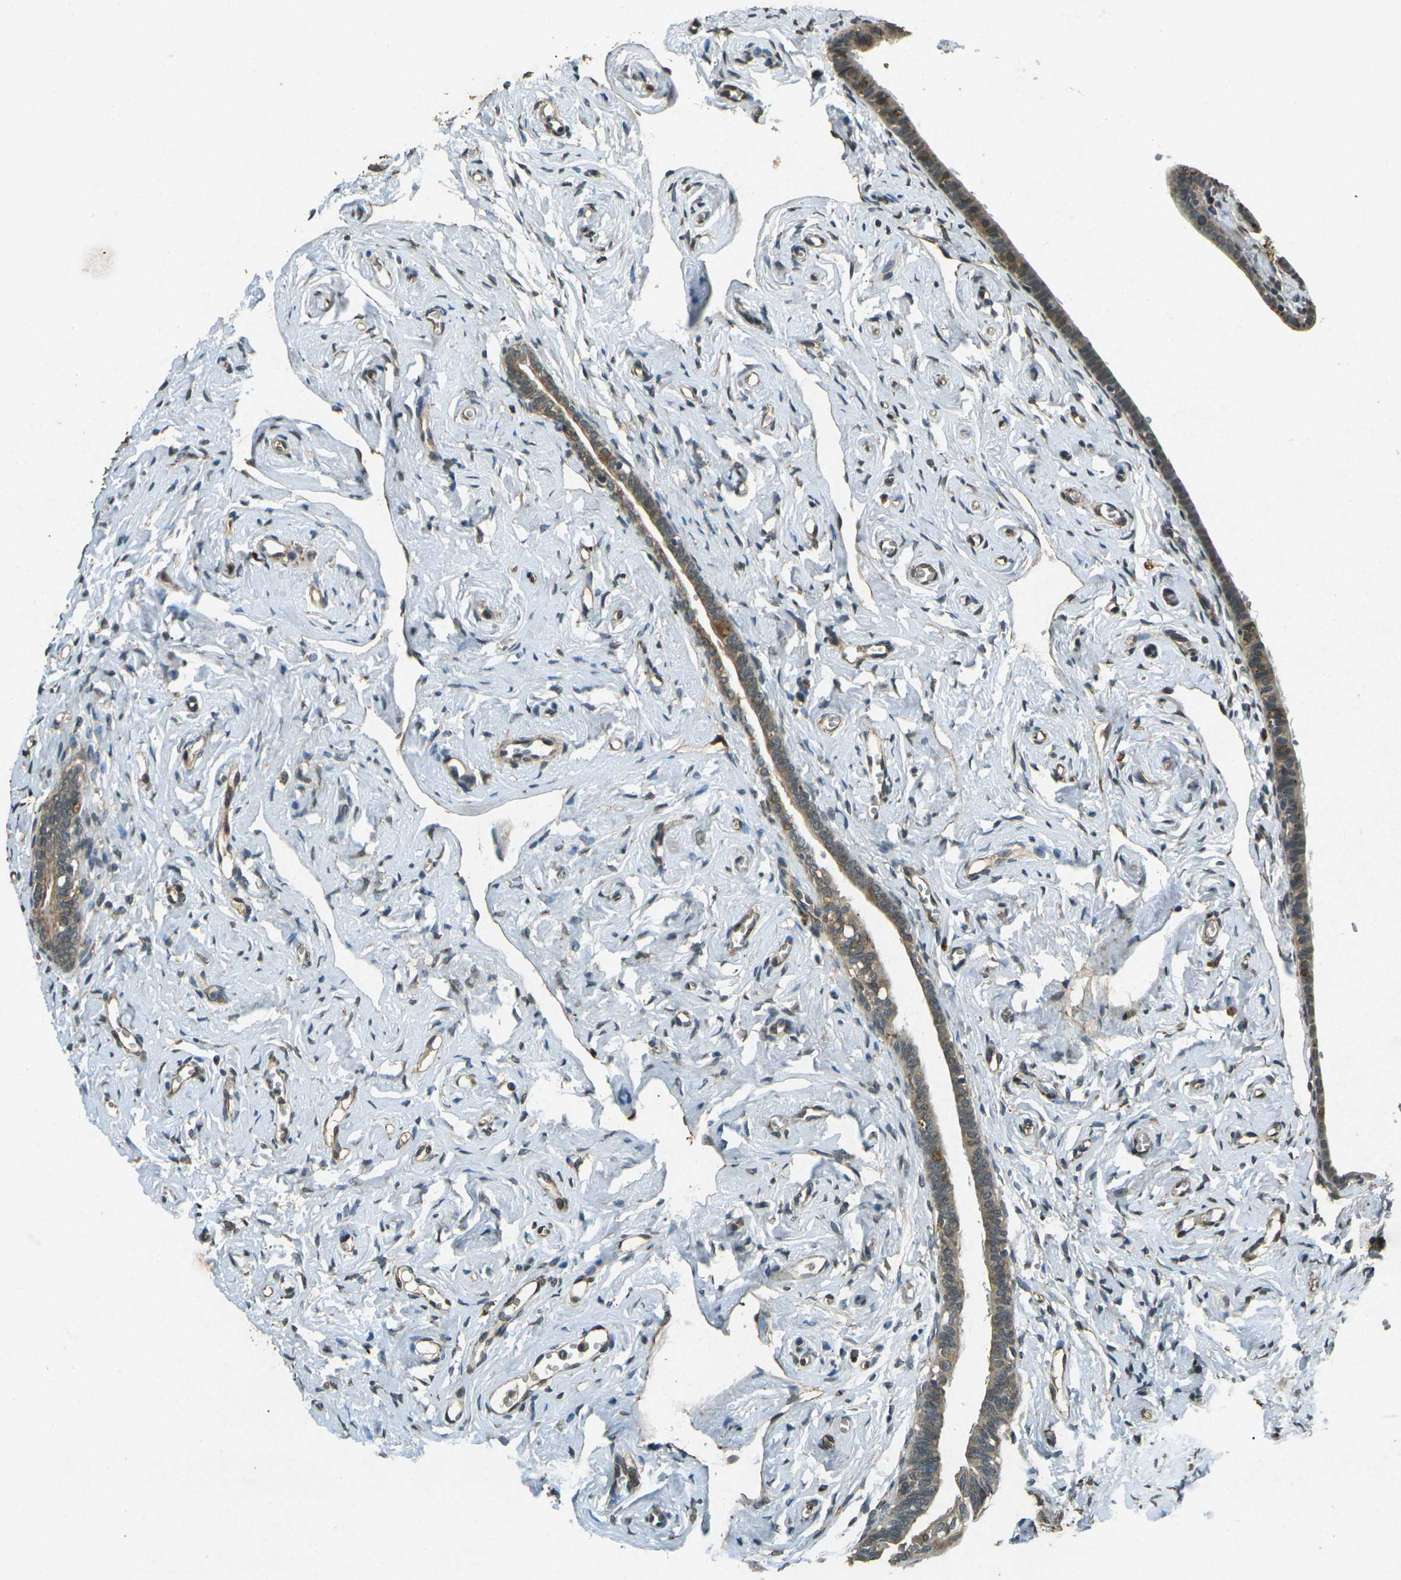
{"staining": {"intensity": "moderate", "quantity": ">75%", "location": "cytoplasmic/membranous"}, "tissue": "fallopian tube", "cell_type": "Glandular cells", "image_type": "normal", "snomed": [{"axis": "morphology", "description": "Normal tissue, NOS"}, {"axis": "topography", "description": "Fallopian tube"}], "caption": "High-magnification brightfield microscopy of normal fallopian tube stained with DAB (brown) and counterstained with hematoxylin (blue). glandular cells exhibit moderate cytoplasmic/membranous positivity is present in about>75% of cells. Using DAB (brown) and hematoxylin (blue) stains, captured at high magnification using brightfield microscopy.", "gene": "PDE2A", "patient": {"sex": "female", "age": 71}}